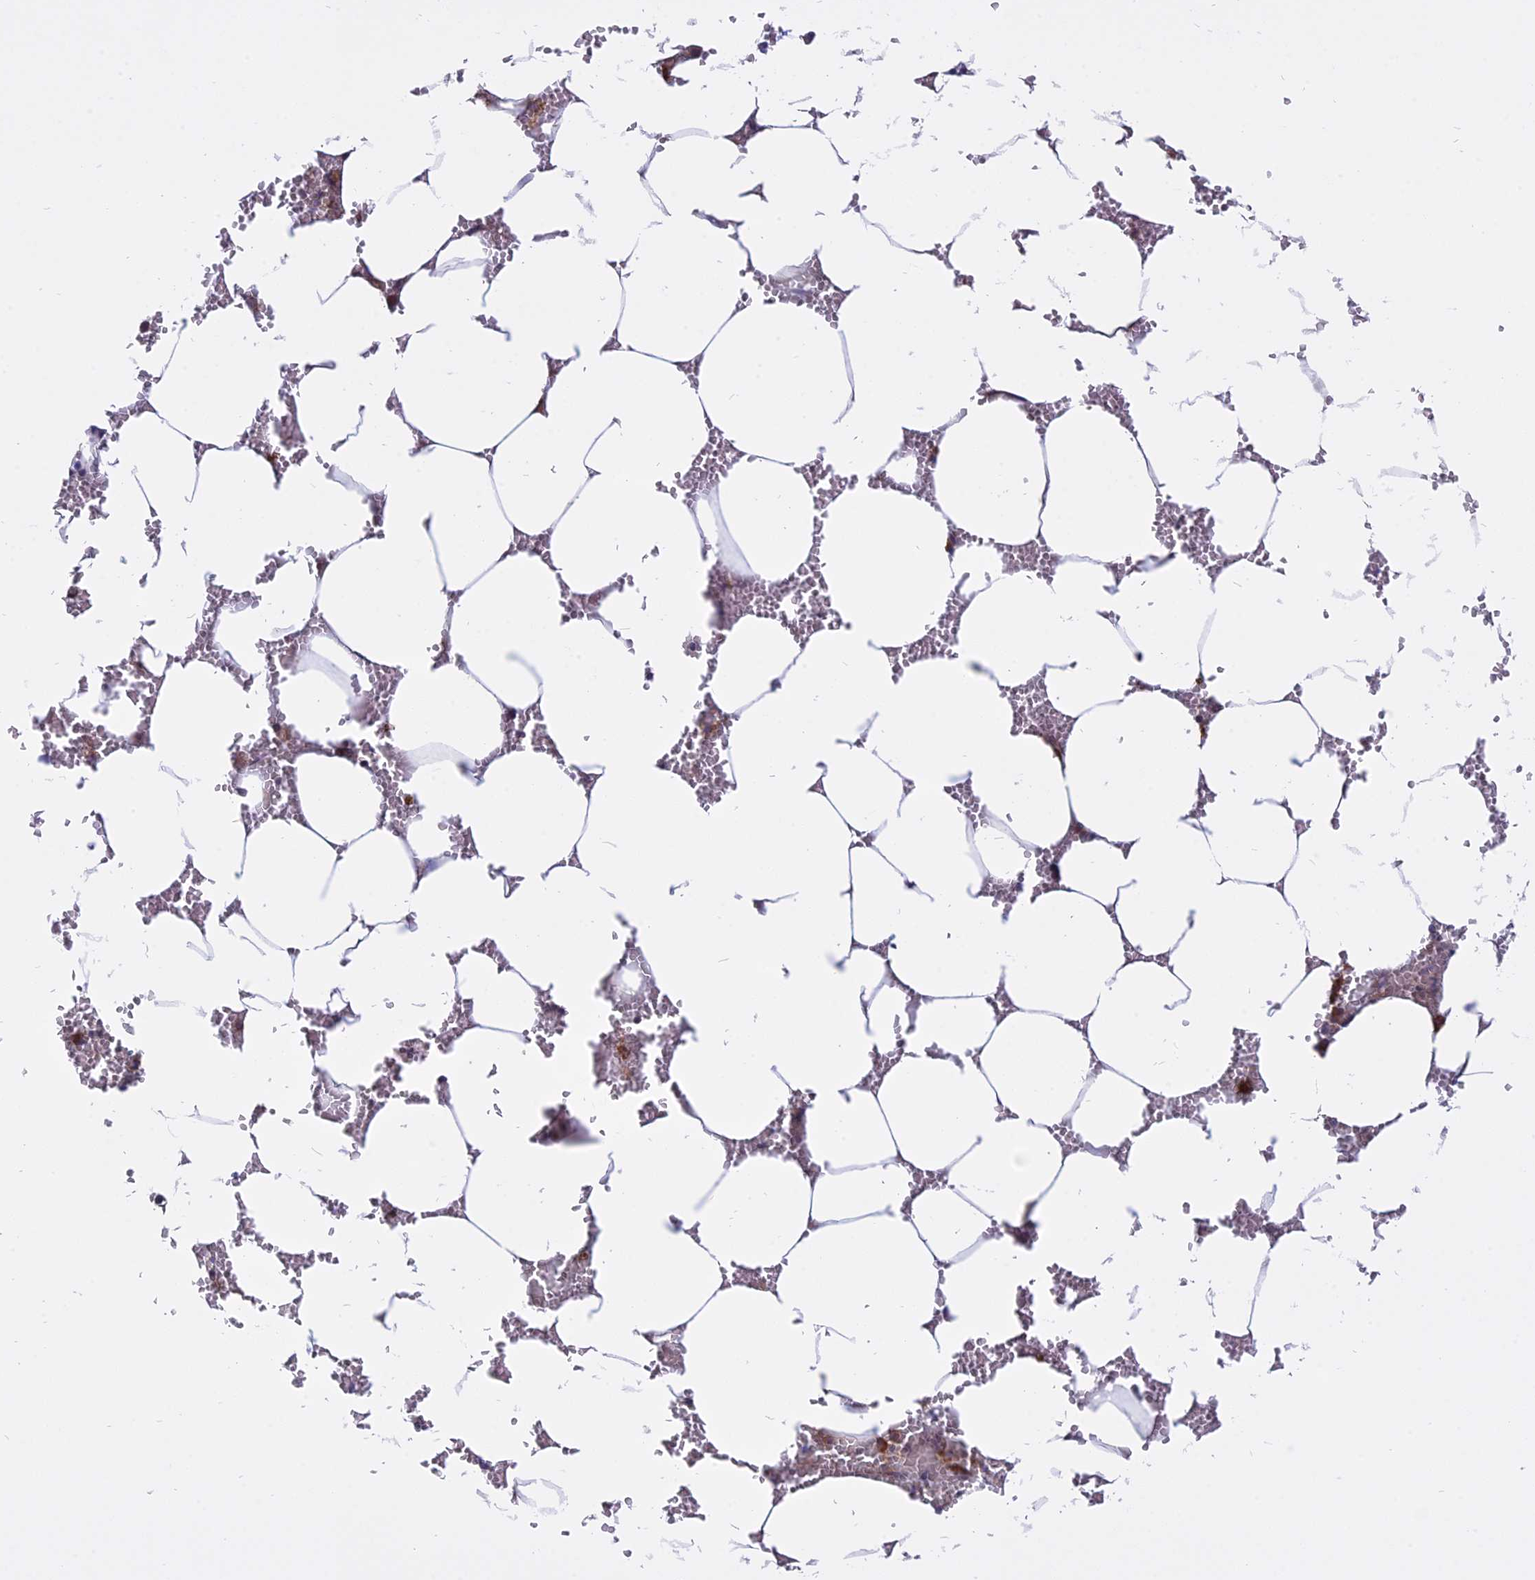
{"staining": {"intensity": "weak", "quantity": "<25%", "location": "cytoplasmic/membranous"}, "tissue": "bone marrow", "cell_type": "Hematopoietic cells", "image_type": "normal", "snomed": [{"axis": "morphology", "description": "Normal tissue, NOS"}, {"axis": "topography", "description": "Bone marrow"}], "caption": "A high-resolution histopathology image shows immunohistochemistry (IHC) staining of unremarkable bone marrow, which displays no significant expression in hematopoietic cells.", "gene": "TMEM208", "patient": {"sex": "male", "age": 70}}